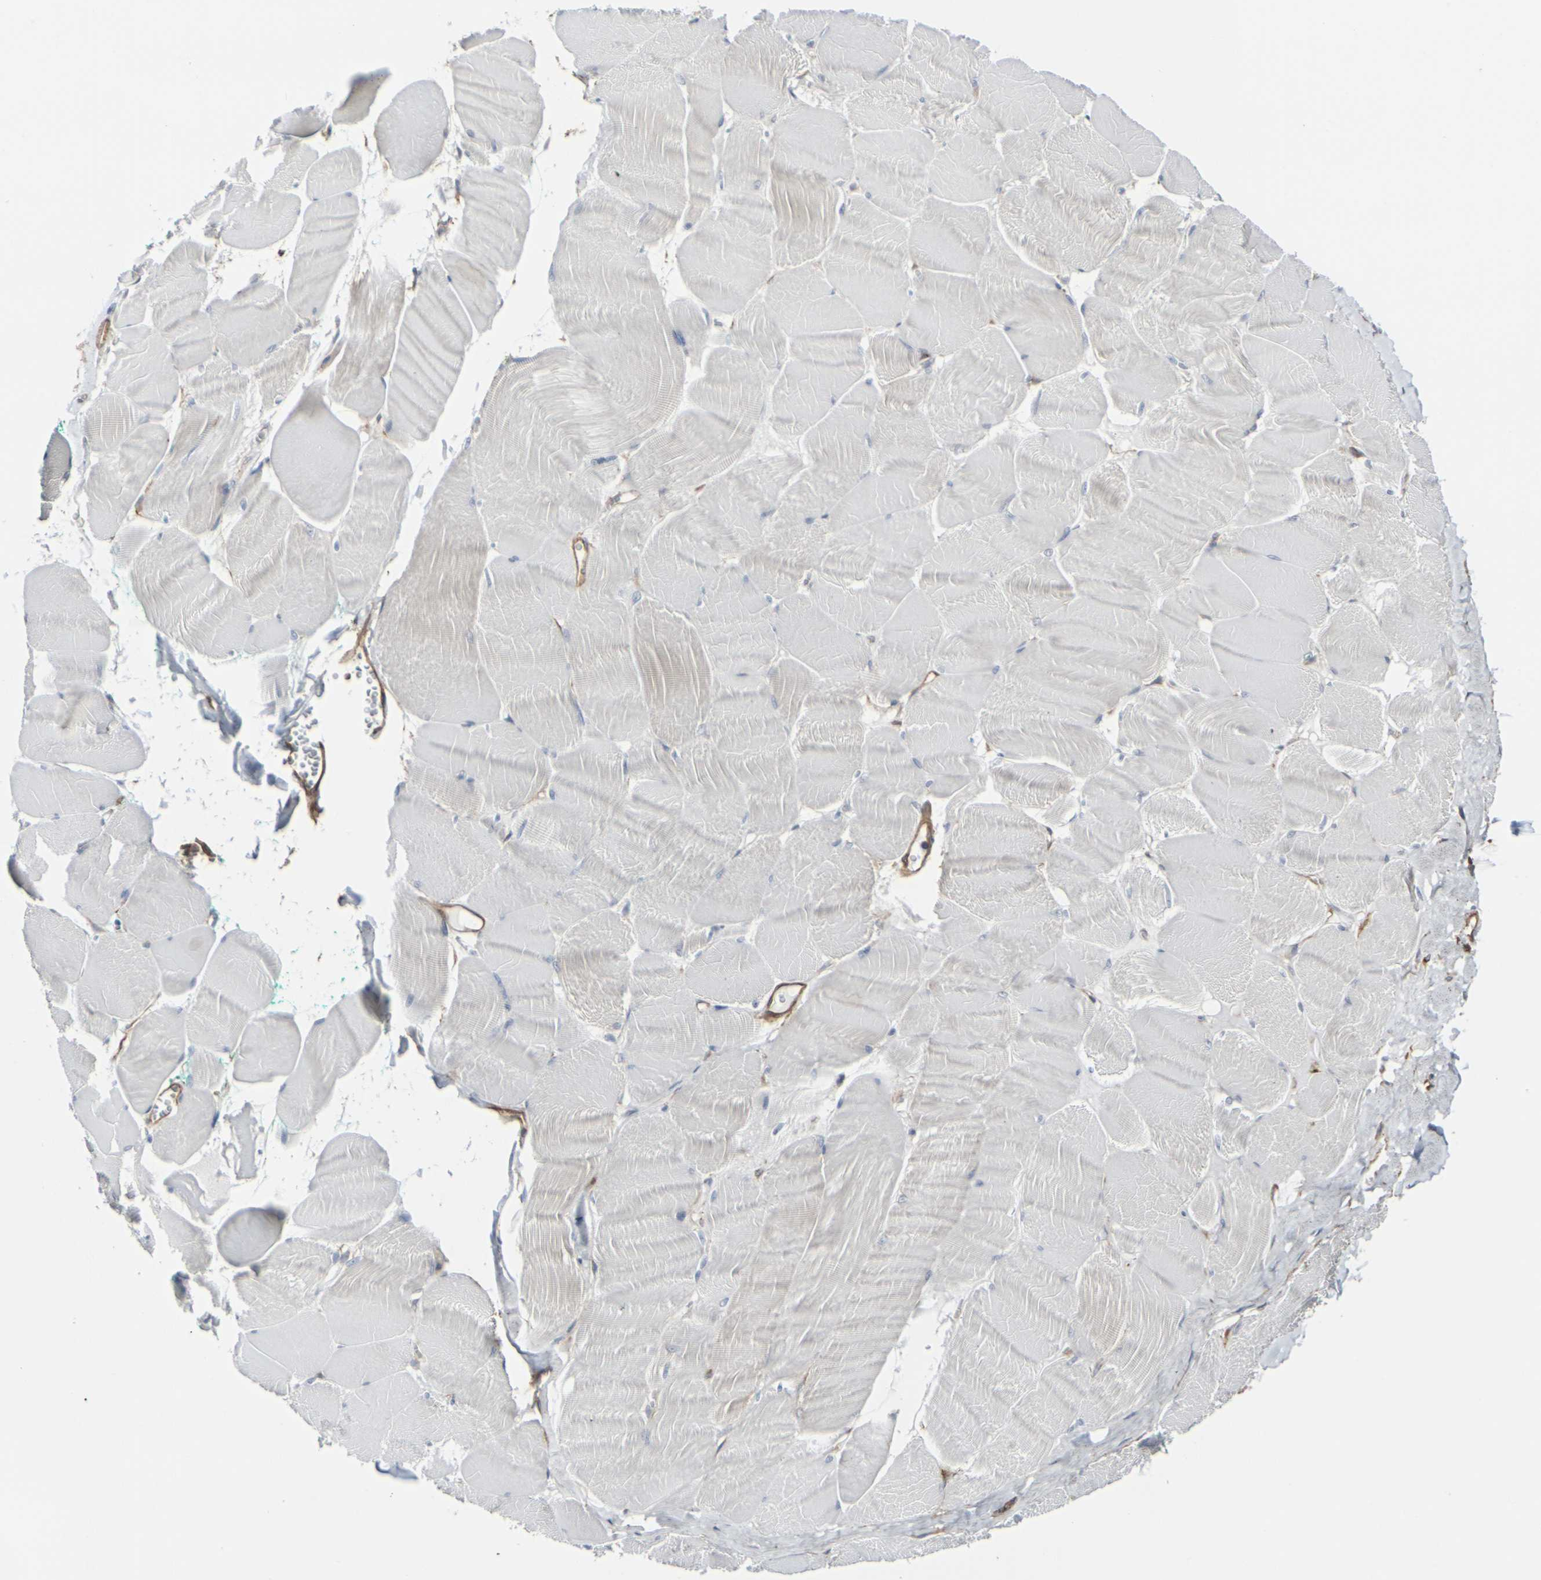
{"staining": {"intensity": "weak", "quantity": "<25%", "location": "cytoplasmic/membranous"}, "tissue": "skeletal muscle", "cell_type": "Myocytes", "image_type": "normal", "snomed": [{"axis": "morphology", "description": "Normal tissue, NOS"}, {"axis": "morphology", "description": "Squamous cell carcinoma, NOS"}, {"axis": "topography", "description": "Skeletal muscle"}], "caption": "This is a image of immunohistochemistry staining of normal skeletal muscle, which shows no expression in myocytes. Nuclei are stained in blue.", "gene": "MYOF", "patient": {"sex": "male", "age": 51}}